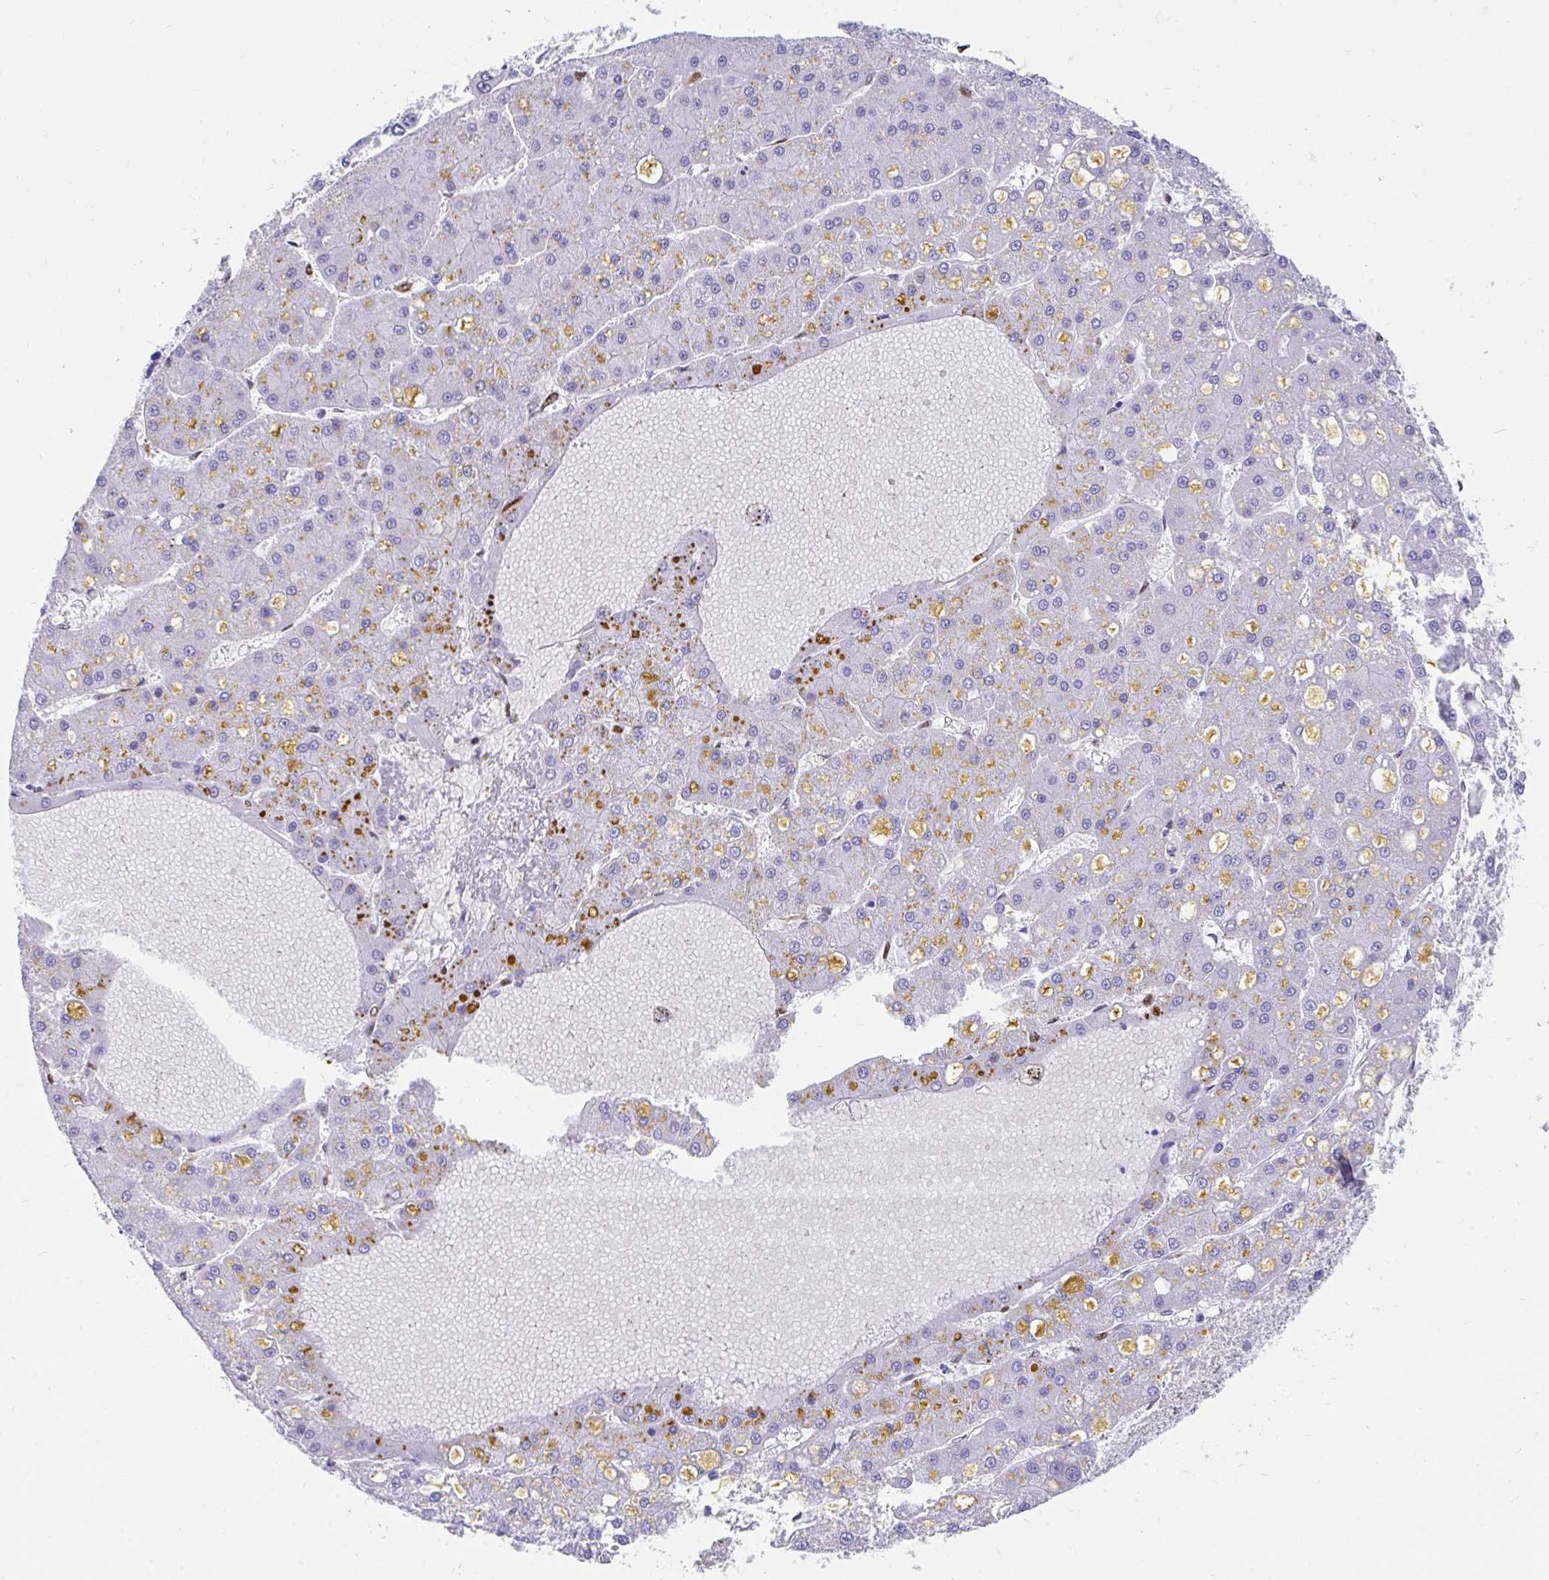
{"staining": {"intensity": "negative", "quantity": "none", "location": "none"}, "tissue": "liver cancer", "cell_type": "Tumor cells", "image_type": "cancer", "snomed": [{"axis": "morphology", "description": "Carcinoma, Hepatocellular, NOS"}, {"axis": "topography", "description": "Liver"}], "caption": "Liver cancer was stained to show a protein in brown. There is no significant positivity in tumor cells.", "gene": "RBPMS", "patient": {"sex": "male", "age": 67}}